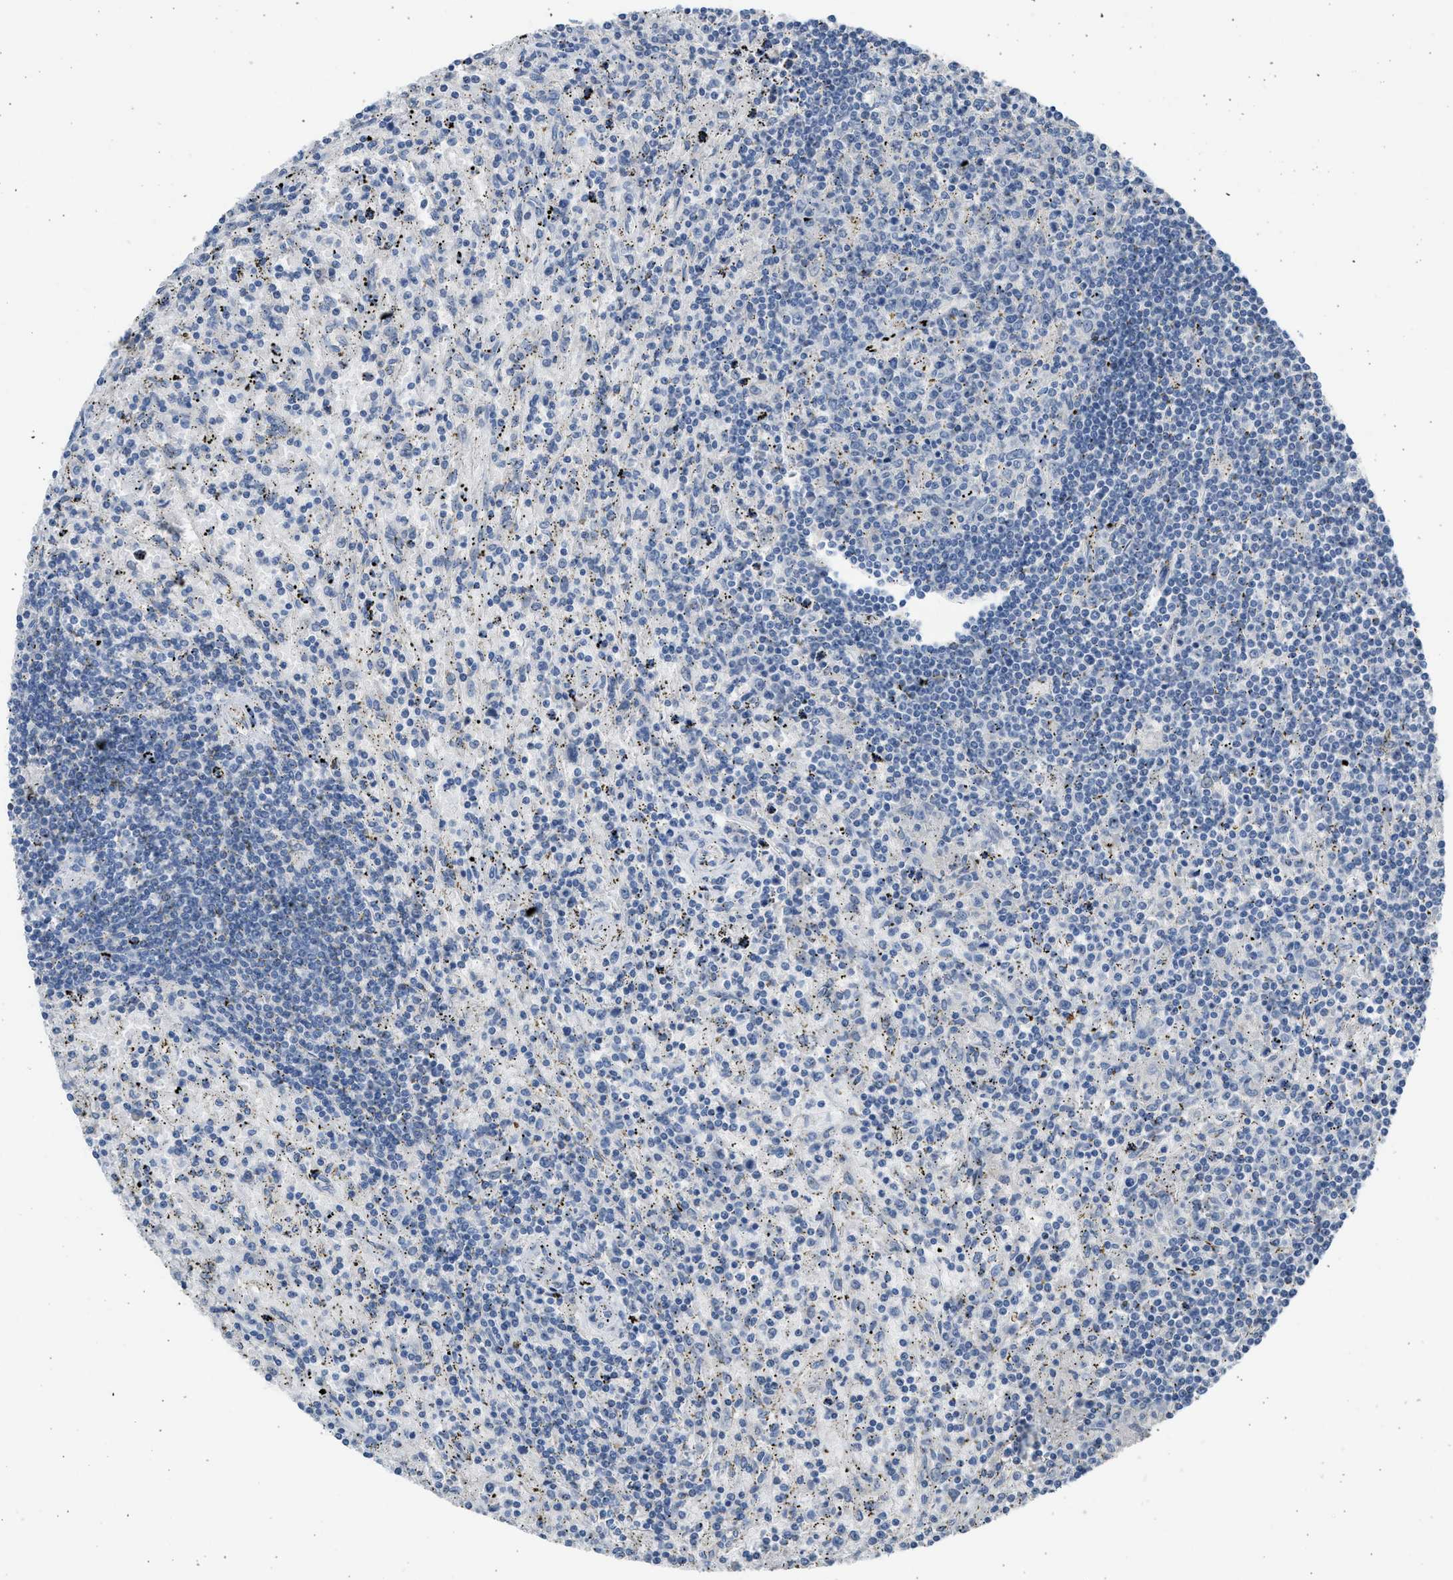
{"staining": {"intensity": "negative", "quantity": "none", "location": "none"}, "tissue": "lymphoma", "cell_type": "Tumor cells", "image_type": "cancer", "snomed": [{"axis": "morphology", "description": "Malignant lymphoma, non-Hodgkin's type, Low grade"}, {"axis": "topography", "description": "Spleen"}], "caption": "DAB (3,3'-diaminobenzidine) immunohistochemical staining of lymphoma exhibits no significant staining in tumor cells.", "gene": "SULT2A1", "patient": {"sex": "male", "age": 76}}